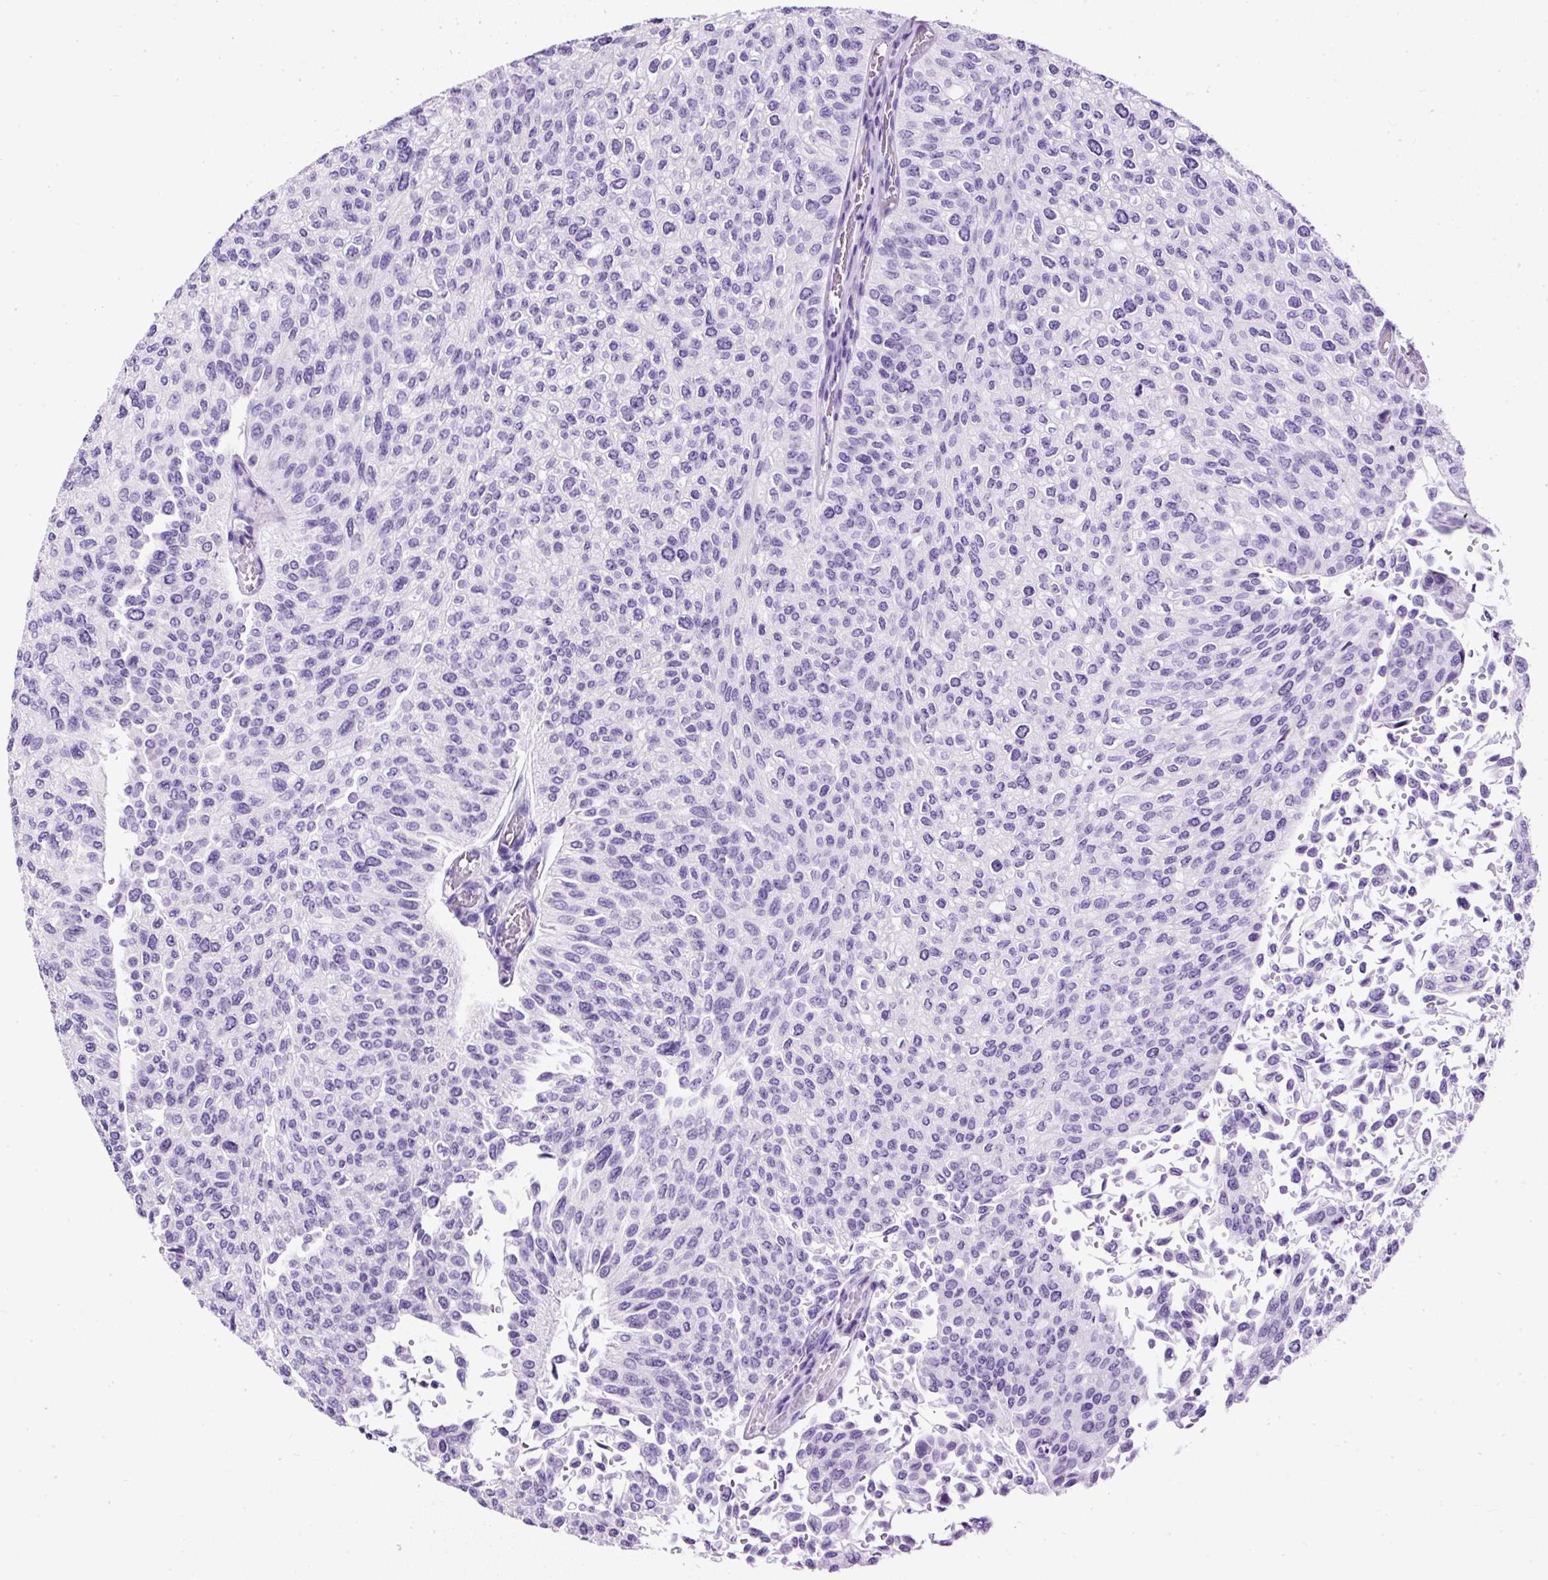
{"staining": {"intensity": "negative", "quantity": "none", "location": "none"}, "tissue": "urothelial cancer", "cell_type": "Tumor cells", "image_type": "cancer", "snomed": [{"axis": "morphology", "description": "Urothelial carcinoma, NOS"}, {"axis": "topography", "description": "Urinary bladder"}], "caption": "A photomicrograph of human transitional cell carcinoma is negative for staining in tumor cells.", "gene": "NTS", "patient": {"sex": "male", "age": 59}}